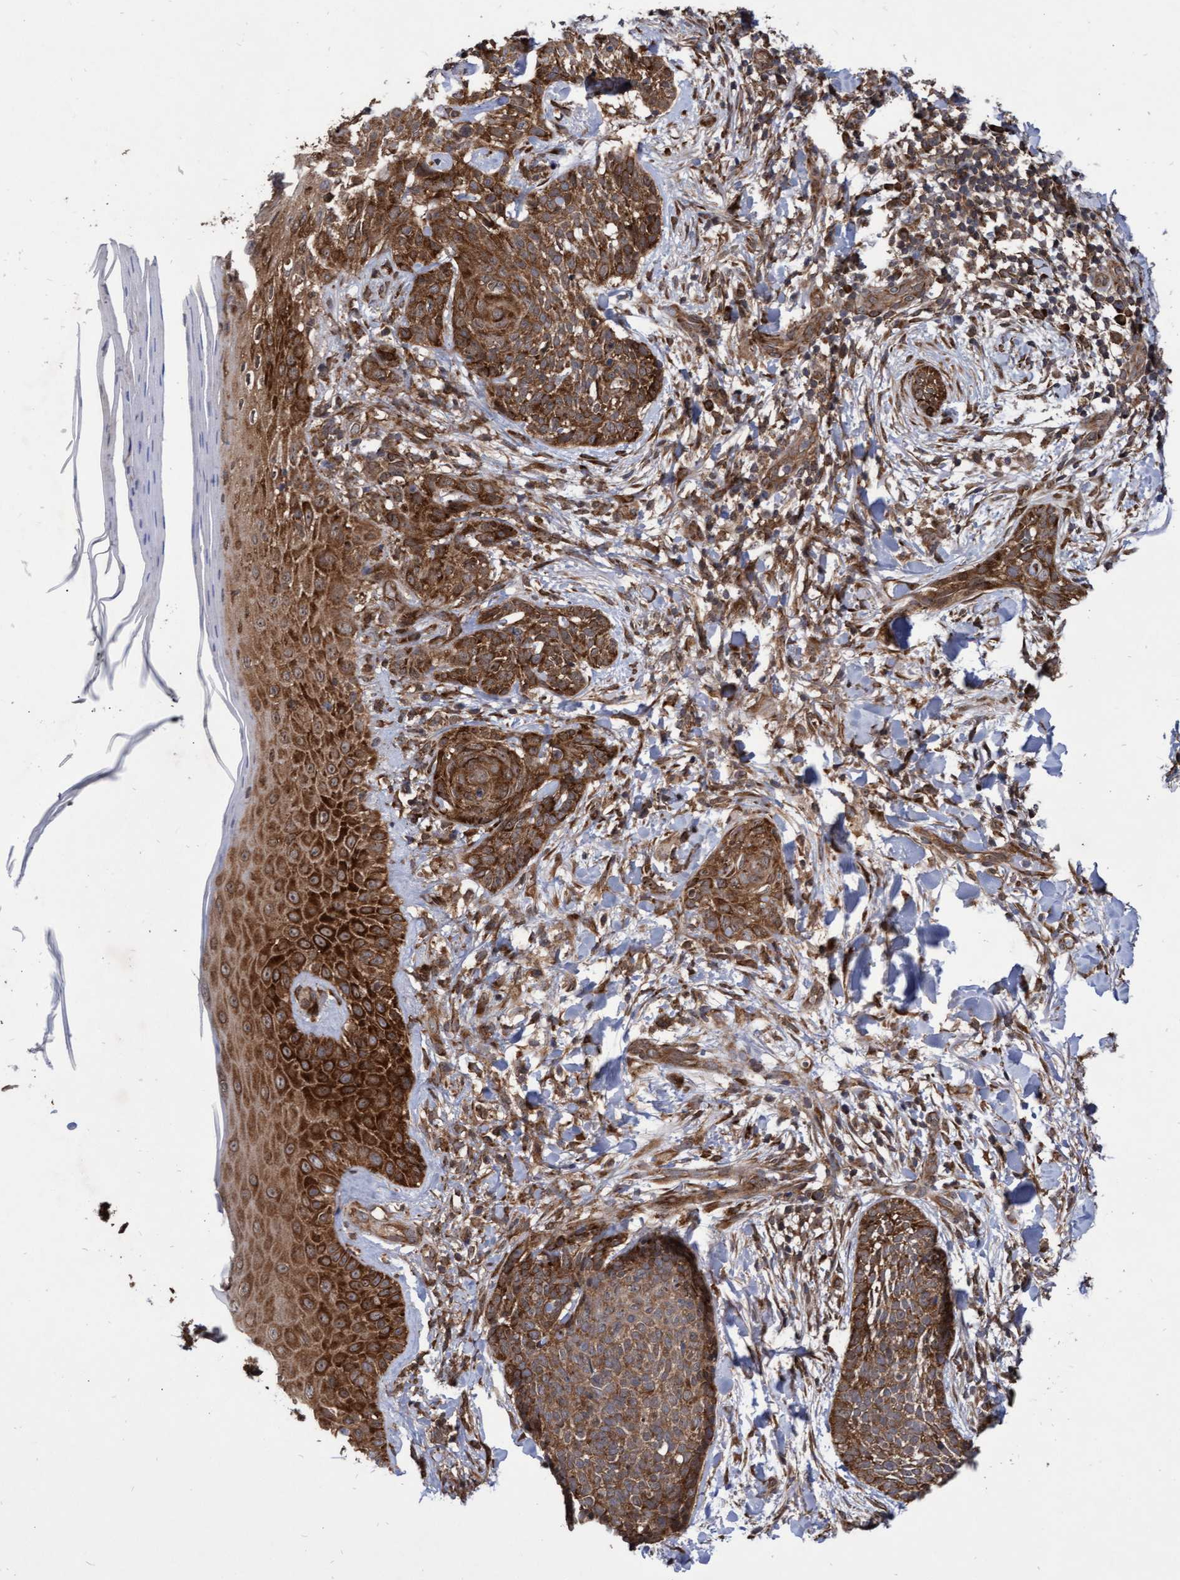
{"staining": {"intensity": "strong", "quantity": ">75%", "location": "cytoplasmic/membranous"}, "tissue": "skin cancer", "cell_type": "Tumor cells", "image_type": "cancer", "snomed": [{"axis": "morphology", "description": "Normal tissue, NOS"}, {"axis": "morphology", "description": "Basal cell carcinoma"}, {"axis": "topography", "description": "Skin"}], "caption": "Immunohistochemical staining of skin cancer (basal cell carcinoma) exhibits high levels of strong cytoplasmic/membranous positivity in about >75% of tumor cells.", "gene": "ABCF2", "patient": {"sex": "male", "age": 67}}